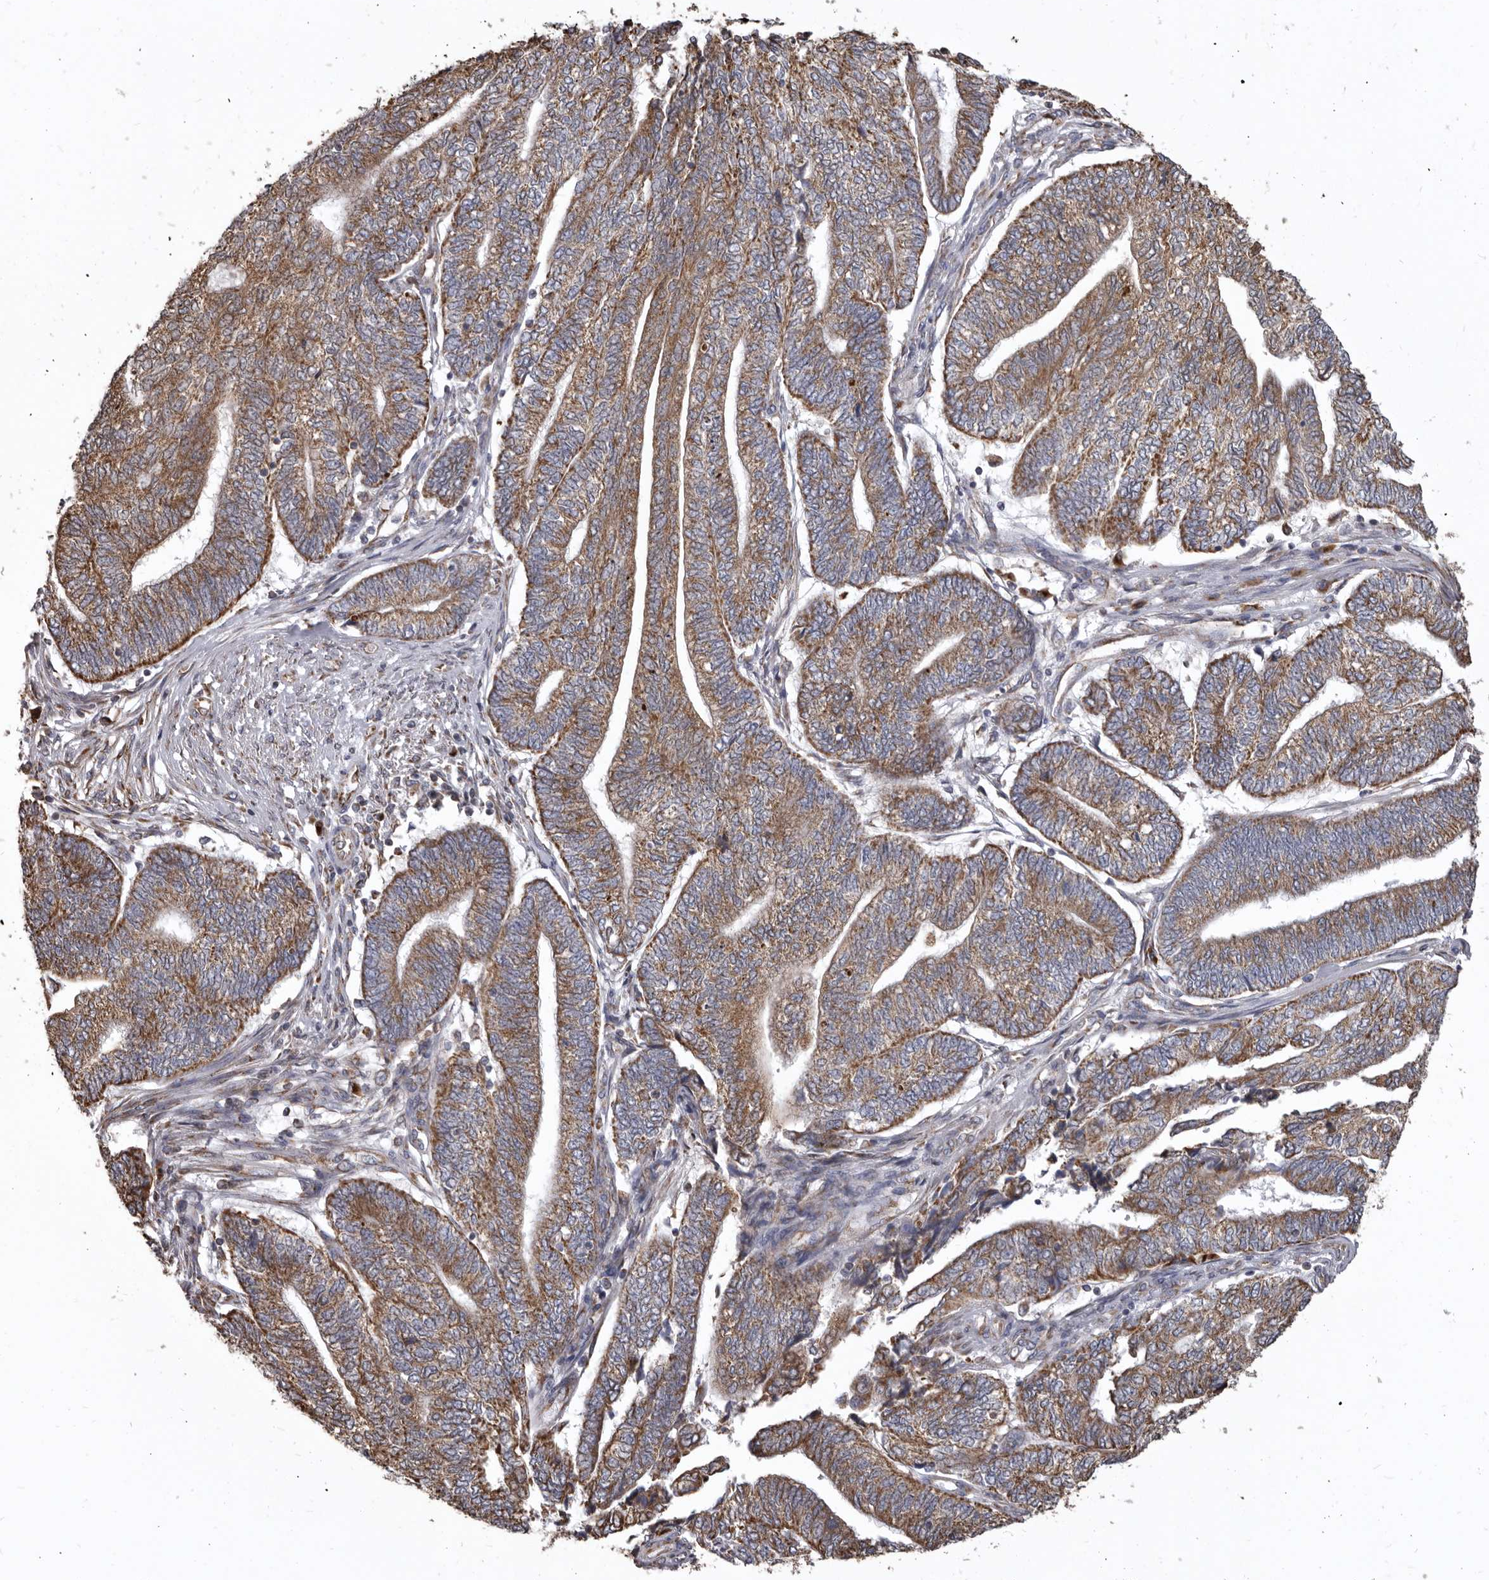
{"staining": {"intensity": "moderate", "quantity": ">75%", "location": "cytoplasmic/membranous"}, "tissue": "endometrial cancer", "cell_type": "Tumor cells", "image_type": "cancer", "snomed": [{"axis": "morphology", "description": "Adenocarcinoma, NOS"}, {"axis": "topography", "description": "Uterus"}, {"axis": "topography", "description": "Endometrium"}], "caption": "A medium amount of moderate cytoplasmic/membranous positivity is seen in approximately >75% of tumor cells in endometrial cancer tissue. (DAB (3,3'-diaminobenzidine) IHC, brown staining for protein, blue staining for nuclei).", "gene": "CDK5RAP3", "patient": {"sex": "female", "age": 70}}